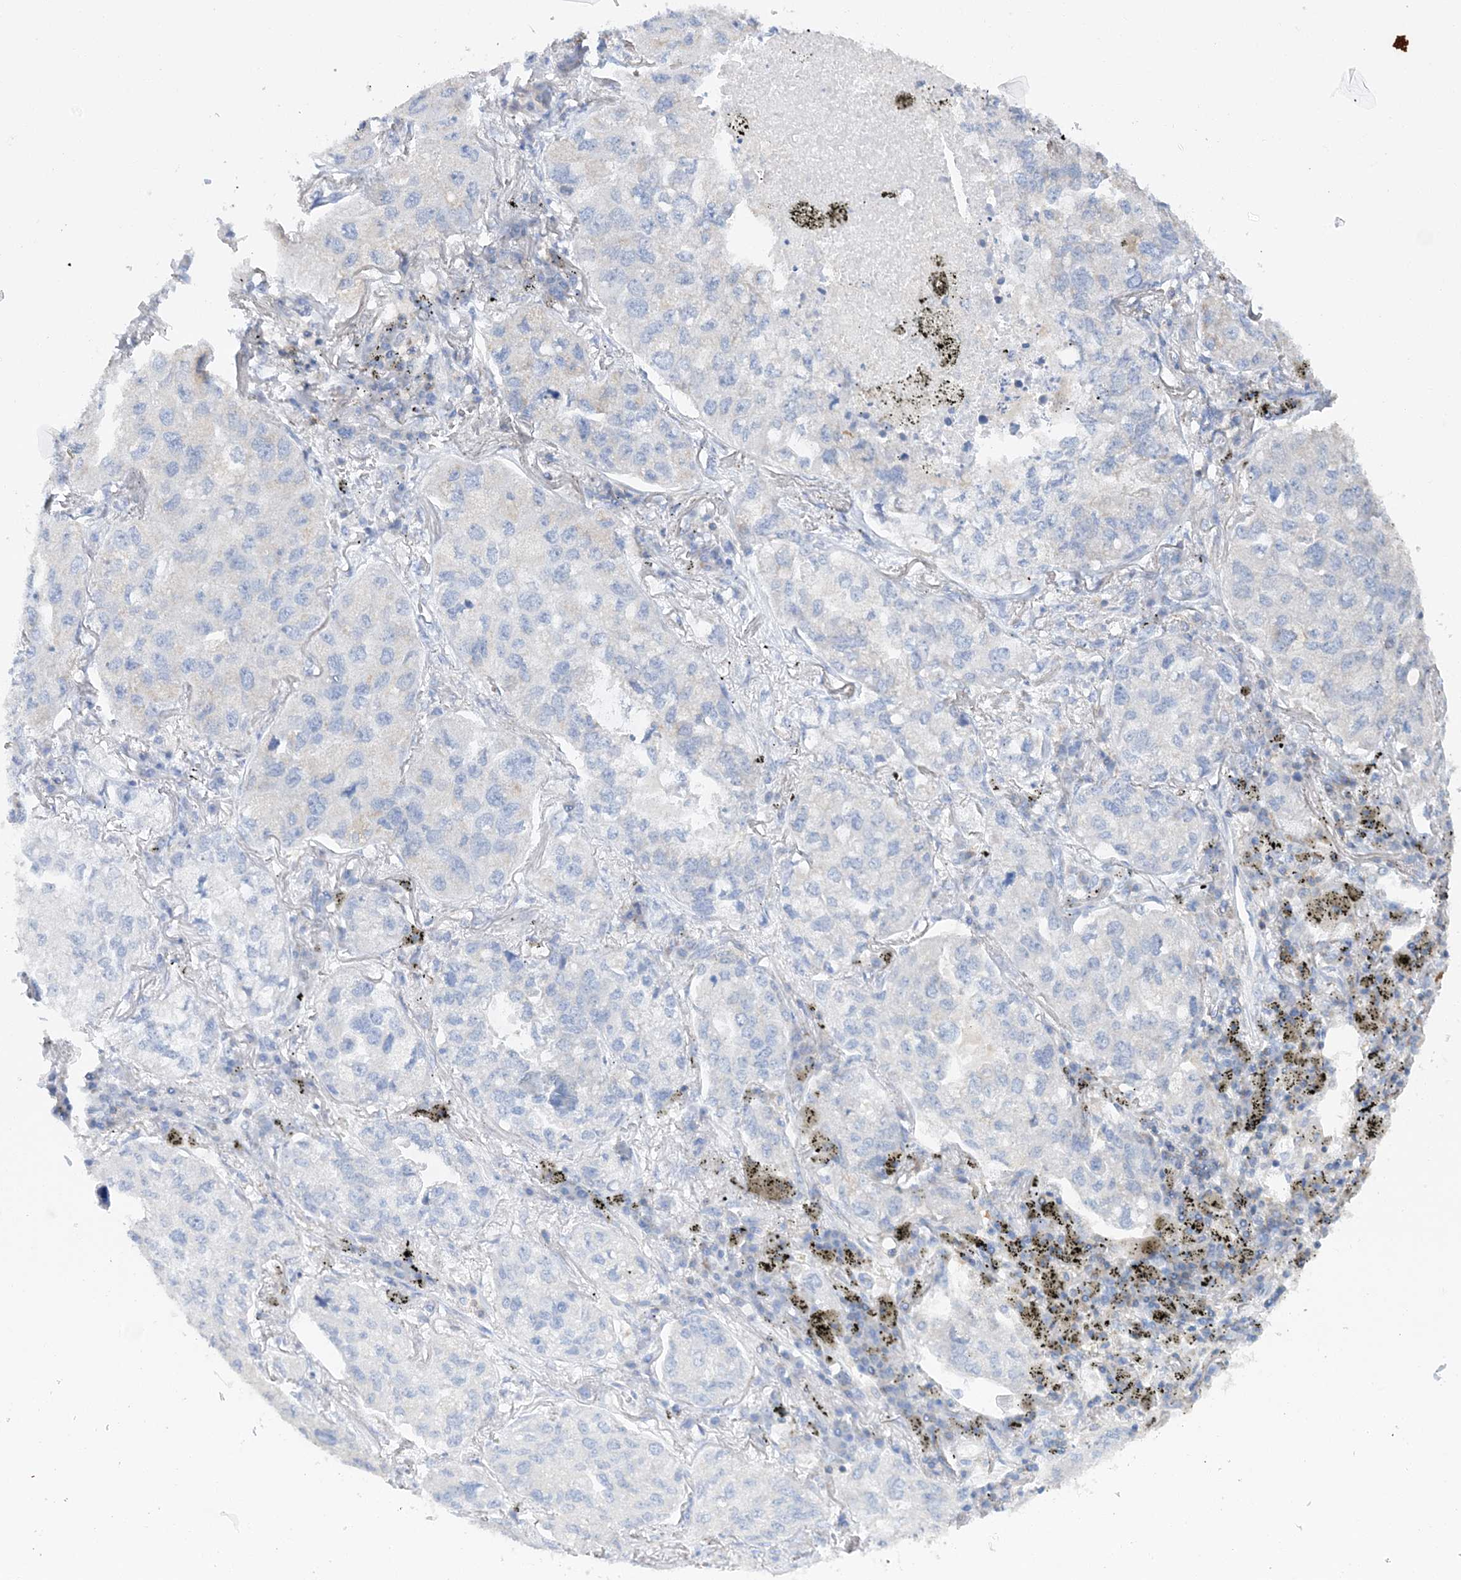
{"staining": {"intensity": "negative", "quantity": "none", "location": "none"}, "tissue": "lung cancer", "cell_type": "Tumor cells", "image_type": "cancer", "snomed": [{"axis": "morphology", "description": "Adenocarcinoma, NOS"}, {"axis": "topography", "description": "Lung"}], "caption": "An immunohistochemistry histopathology image of adenocarcinoma (lung) is shown. There is no staining in tumor cells of adenocarcinoma (lung).", "gene": "TTC32", "patient": {"sex": "male", "age": 65}}